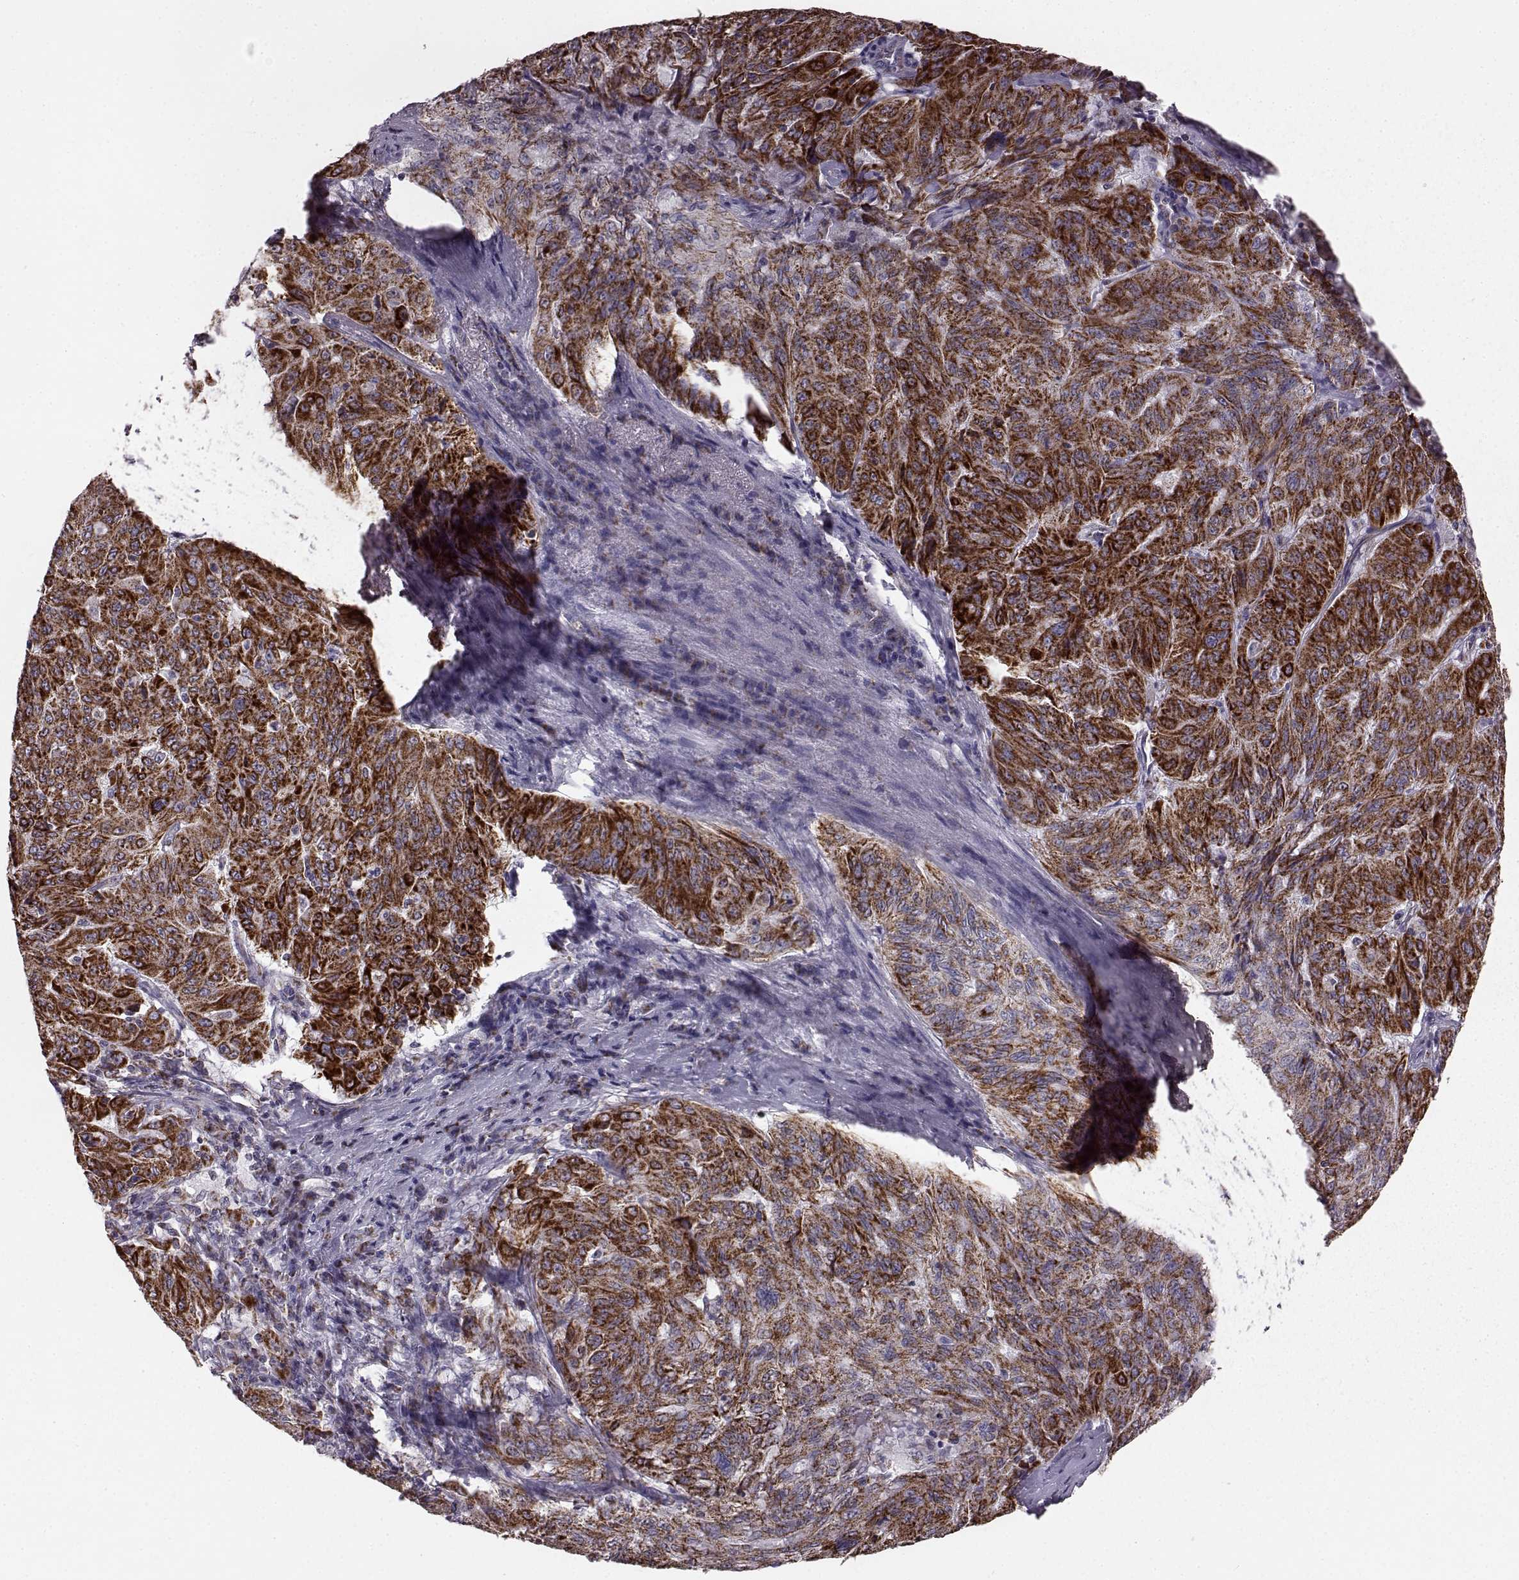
{"staining": {"intensity": "strong", "quantity": ">75%", "location": "cytoplasmic/membranous"}, "tissue": "pancreatic cancer", "cell_type": "Tumor cells", "image_type": "cancer", "snomed": [{"axis": "morphology", "description": "Adenocarcinoma, NOS"}, {"axis": "topography", "description": "Pancreas"}], "caption": "Pancreatic cancer (adenocarcinoma) stained with DAB (3,3'-diaminobenzidine) immunohistochemistry reveals high levels of strong cytoplasmic/membranous staining in about >75% of tumor cells.", "gene": "FAM8A1", "patient": {"sex": "male", "age": 63}}